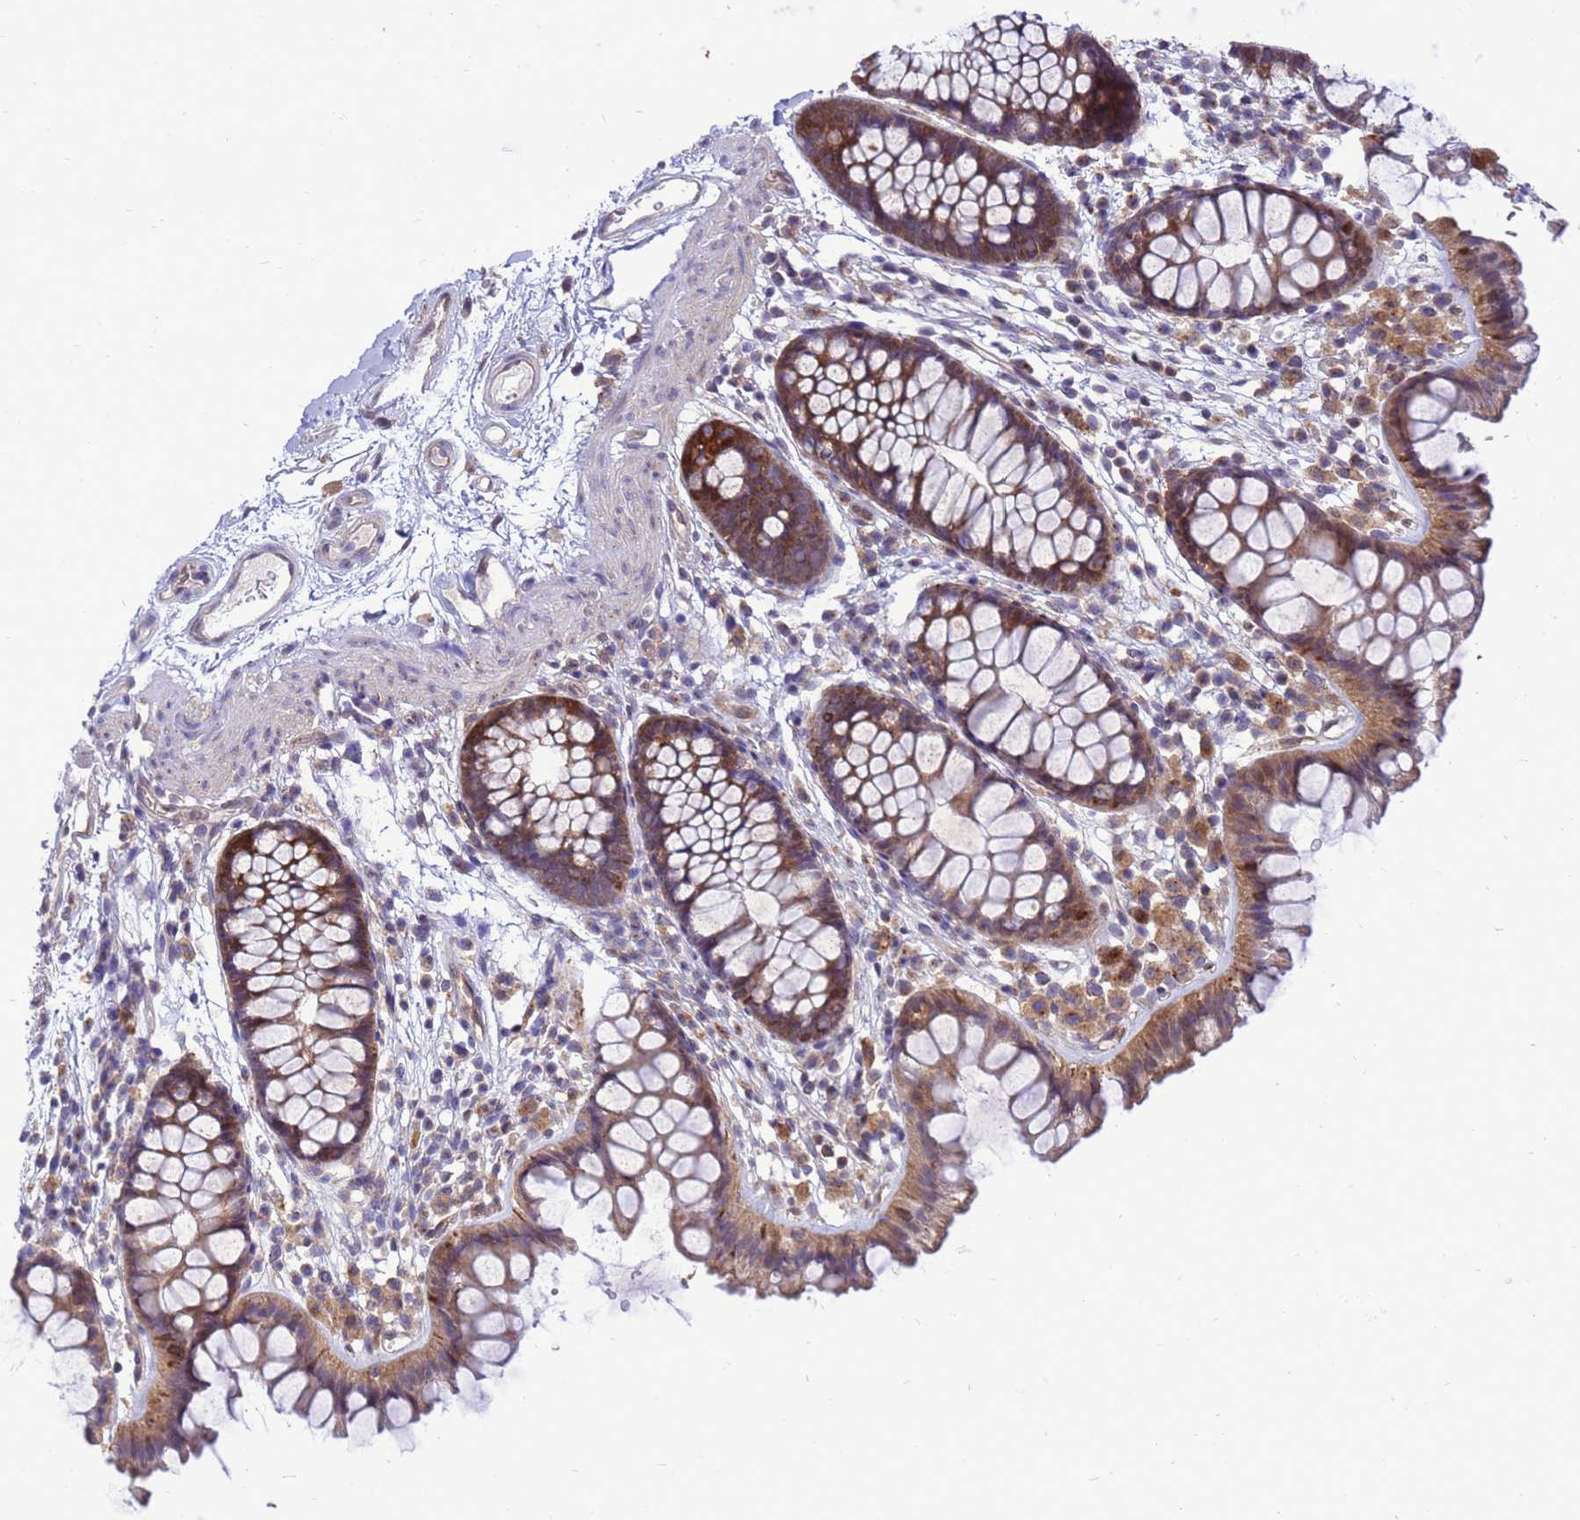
{"staining": {"intensity": "weak", "quantity": ">75%", "location": "cytoplasmic/membranous"}, "tissue": "colon", "cell_type": "Endothelial cells", "image_type": "normal", "snomed": [{"axis": "morphology", "description": "Normal tissue, NOS"}, {"axis": "topography", "description": "Colon"}], "caption": "This is a micrograph of immunohistochemistry staining of unremarkable colon, which shows weak expression in the cytoplasmic/membranous of endothelial cells.", "gene": "EIF4EBP3", "patient": {"sex": "female", "age": 62}}